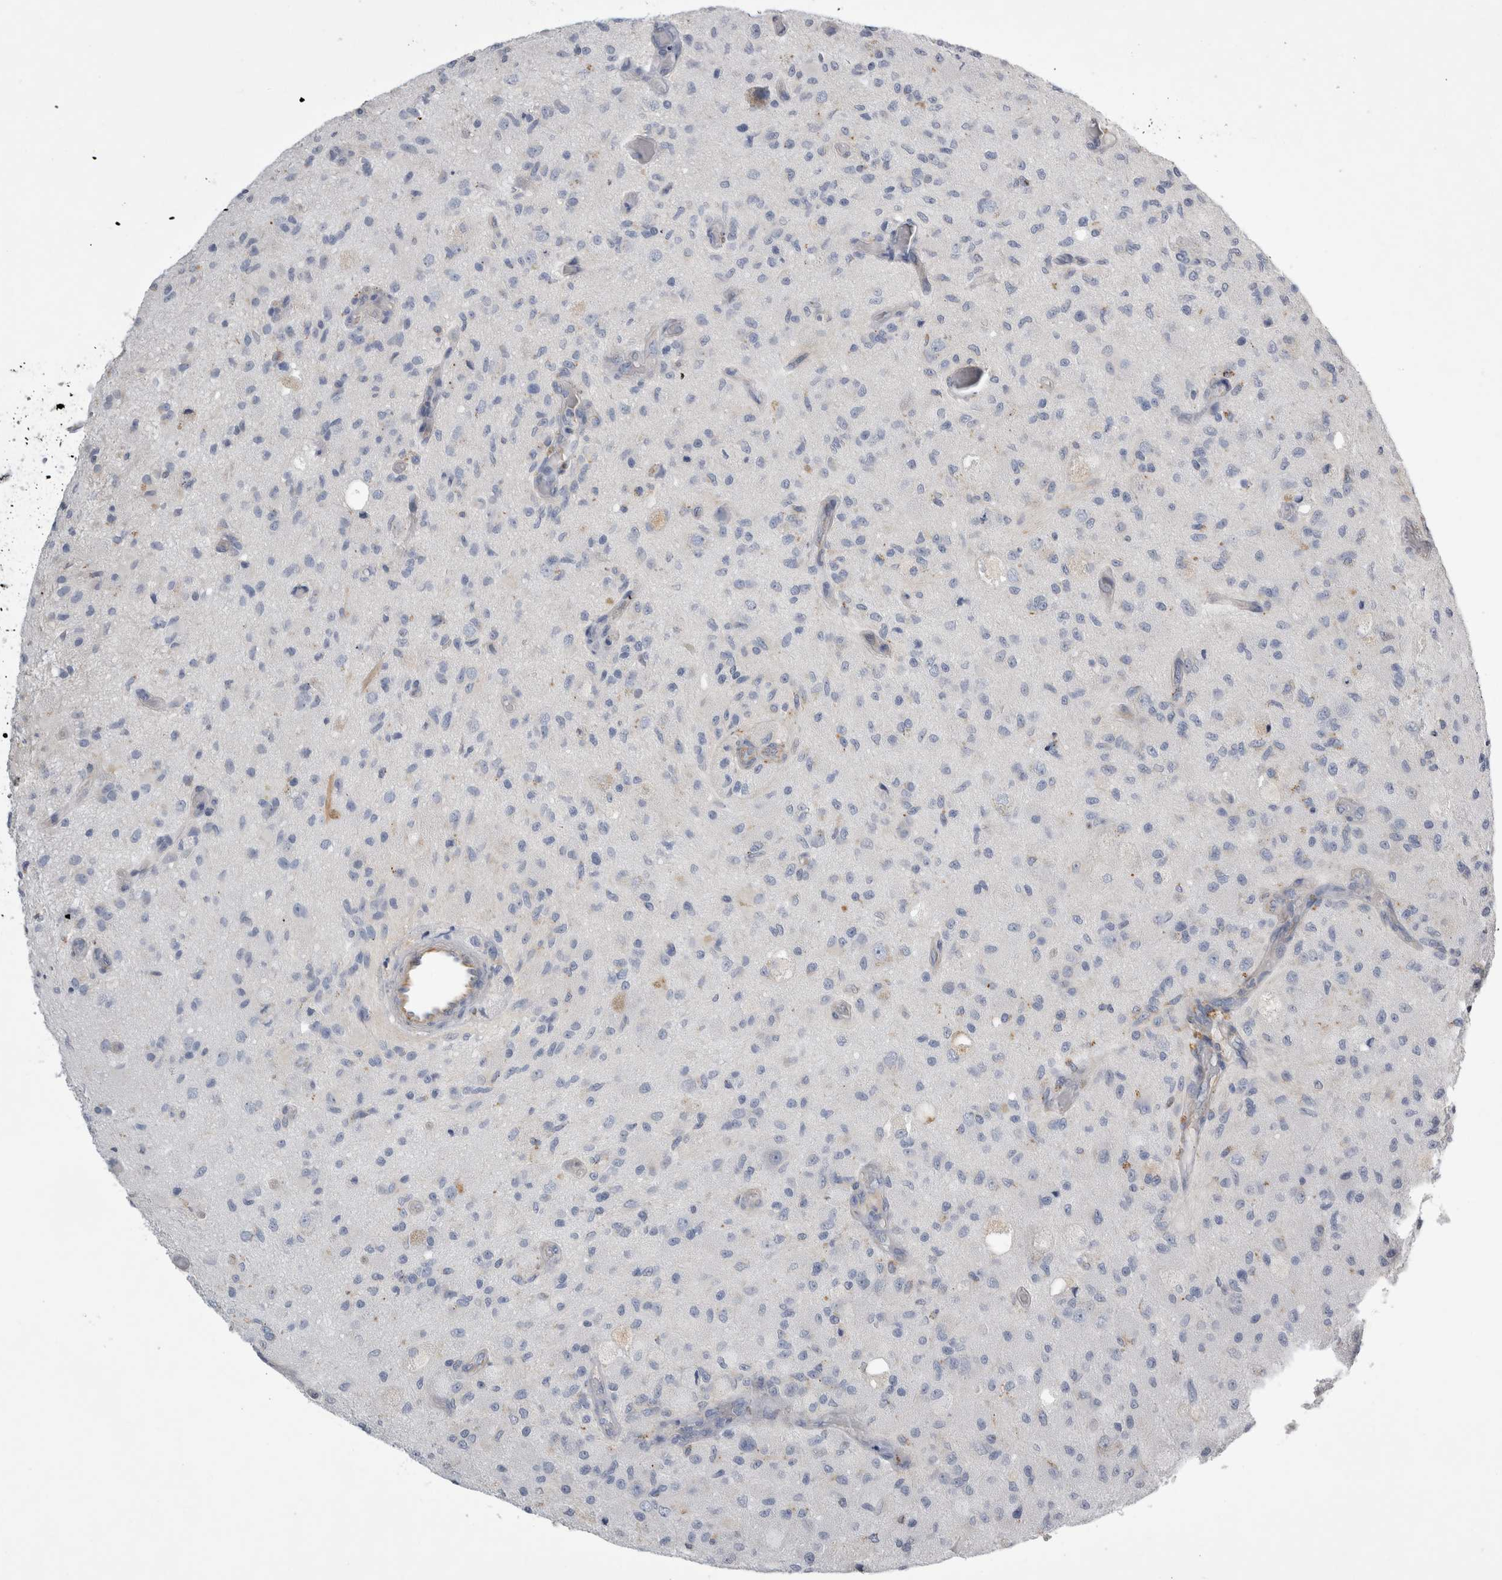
{"staining": {"intensity": "negative", "quantity": "none", "location": "none"}, "tissue": "glioma", "cell_type": "Tumor cells", "image_type": "cancer", "snomed": [{"axis": "morphology", "description": "Normal tissue, NOS"}, {"axis": "morphology", "description": "Glioma, malignant, High grade"}, {"axis": "topography", "description": "Cerebral cortex"}], "caption": "Tumor cells show no significant protein staining in glioma.", "gene": "STRADB", "patient": {"sex": "male", "age": 77}}